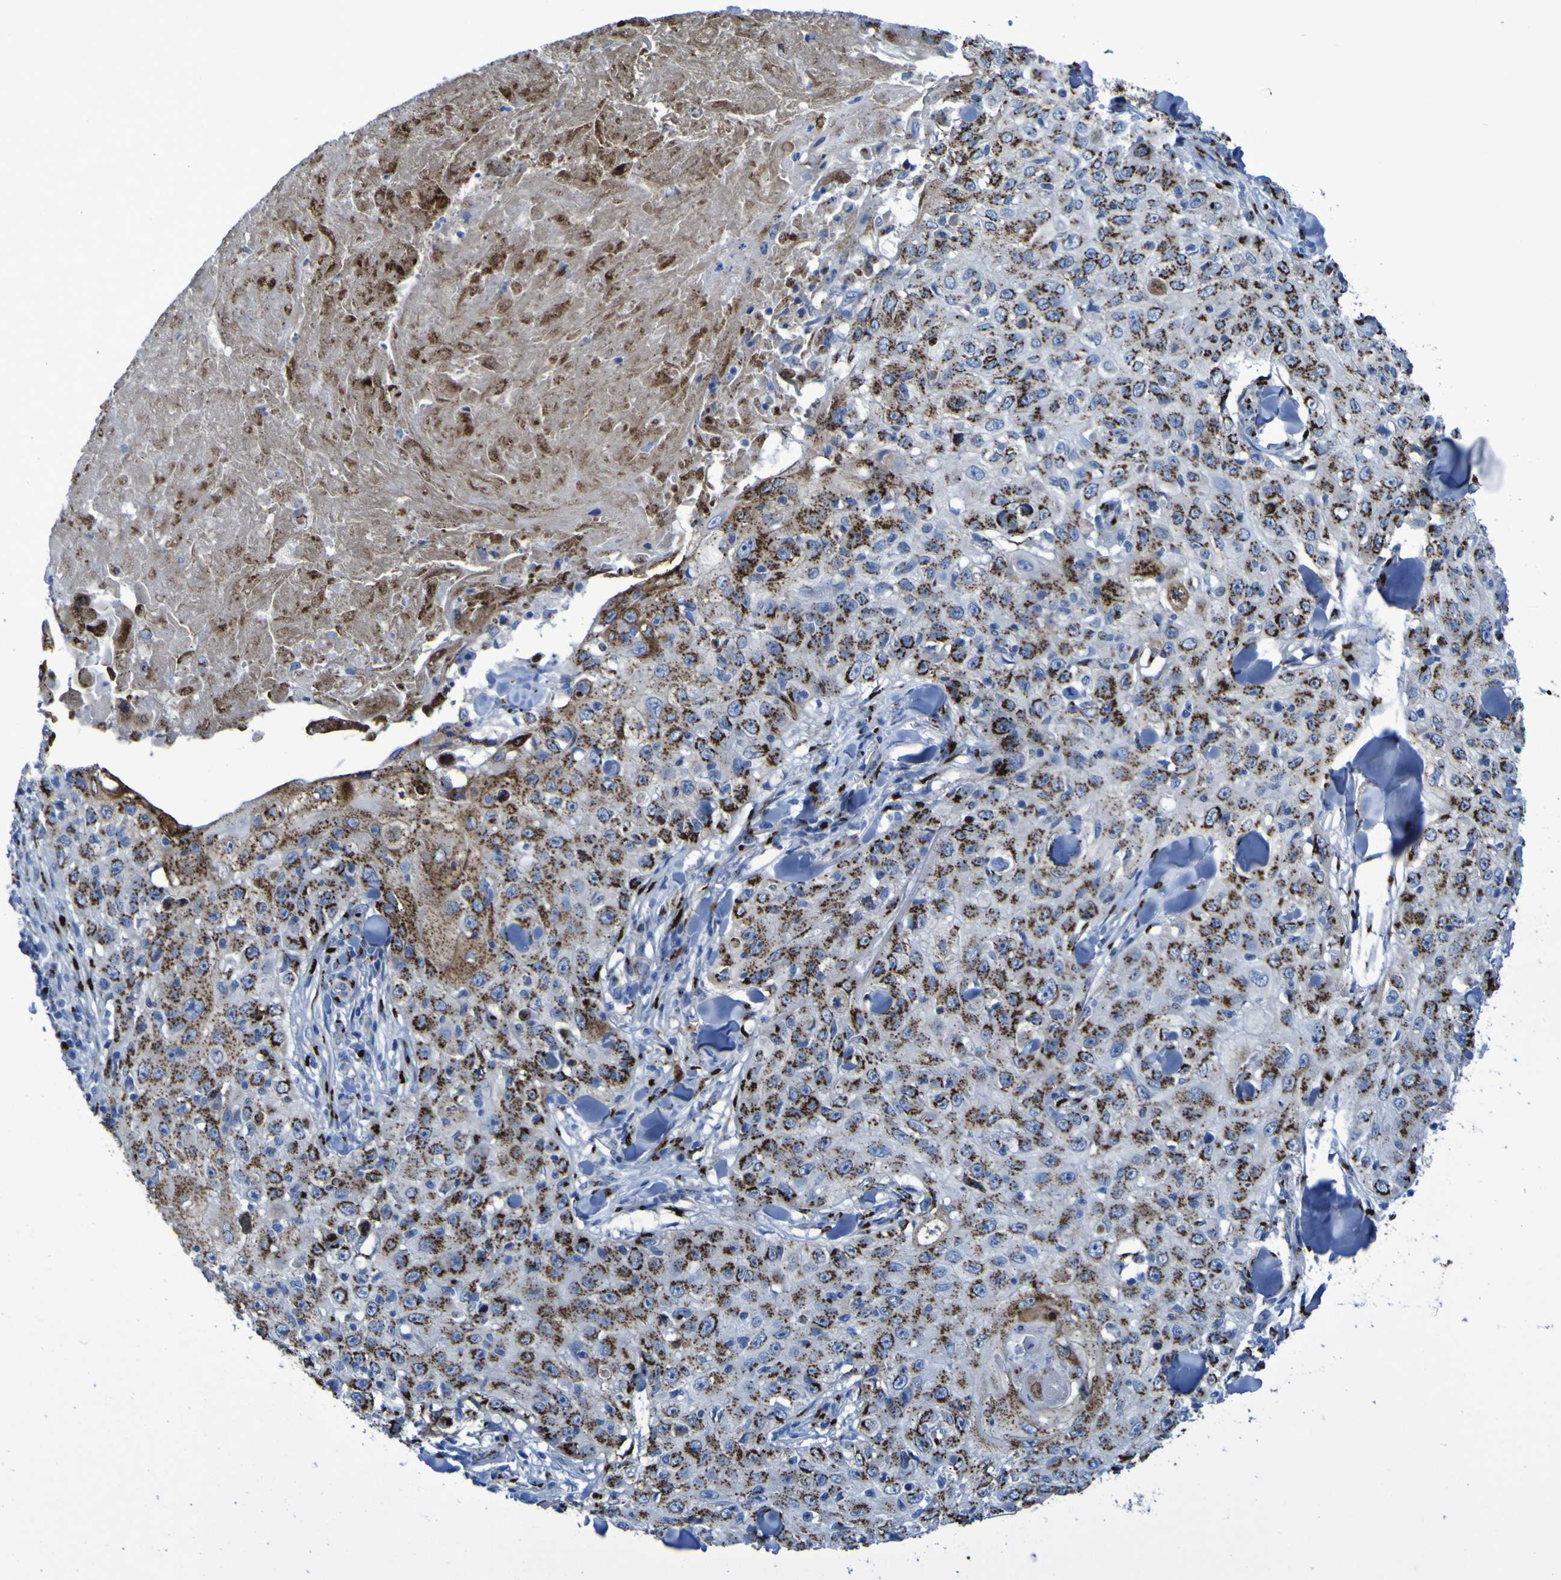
{"staining": {"intensity": "strong", "quantity": ">75%", "location": "cytoplasmic/membranous"}, "tissue": "skin cancer", "cell_type": "Tumor cells", "image_type": "cancer", "snomed": [{"axis": "morphology", "description": "Squamous cell carcinoma, NOS"}, {"axis": "topography", "description": "Skin"}], "caption": "High-power microscopy captured an IHC photomicrograph of skin cancer (squamous cell carcinoma), revealing strong cytoplasmic/membranous expression in approximately >75% of tumor cells.", "gene": "GOLM1", "patient": {"sex": "male", "age": 86}}